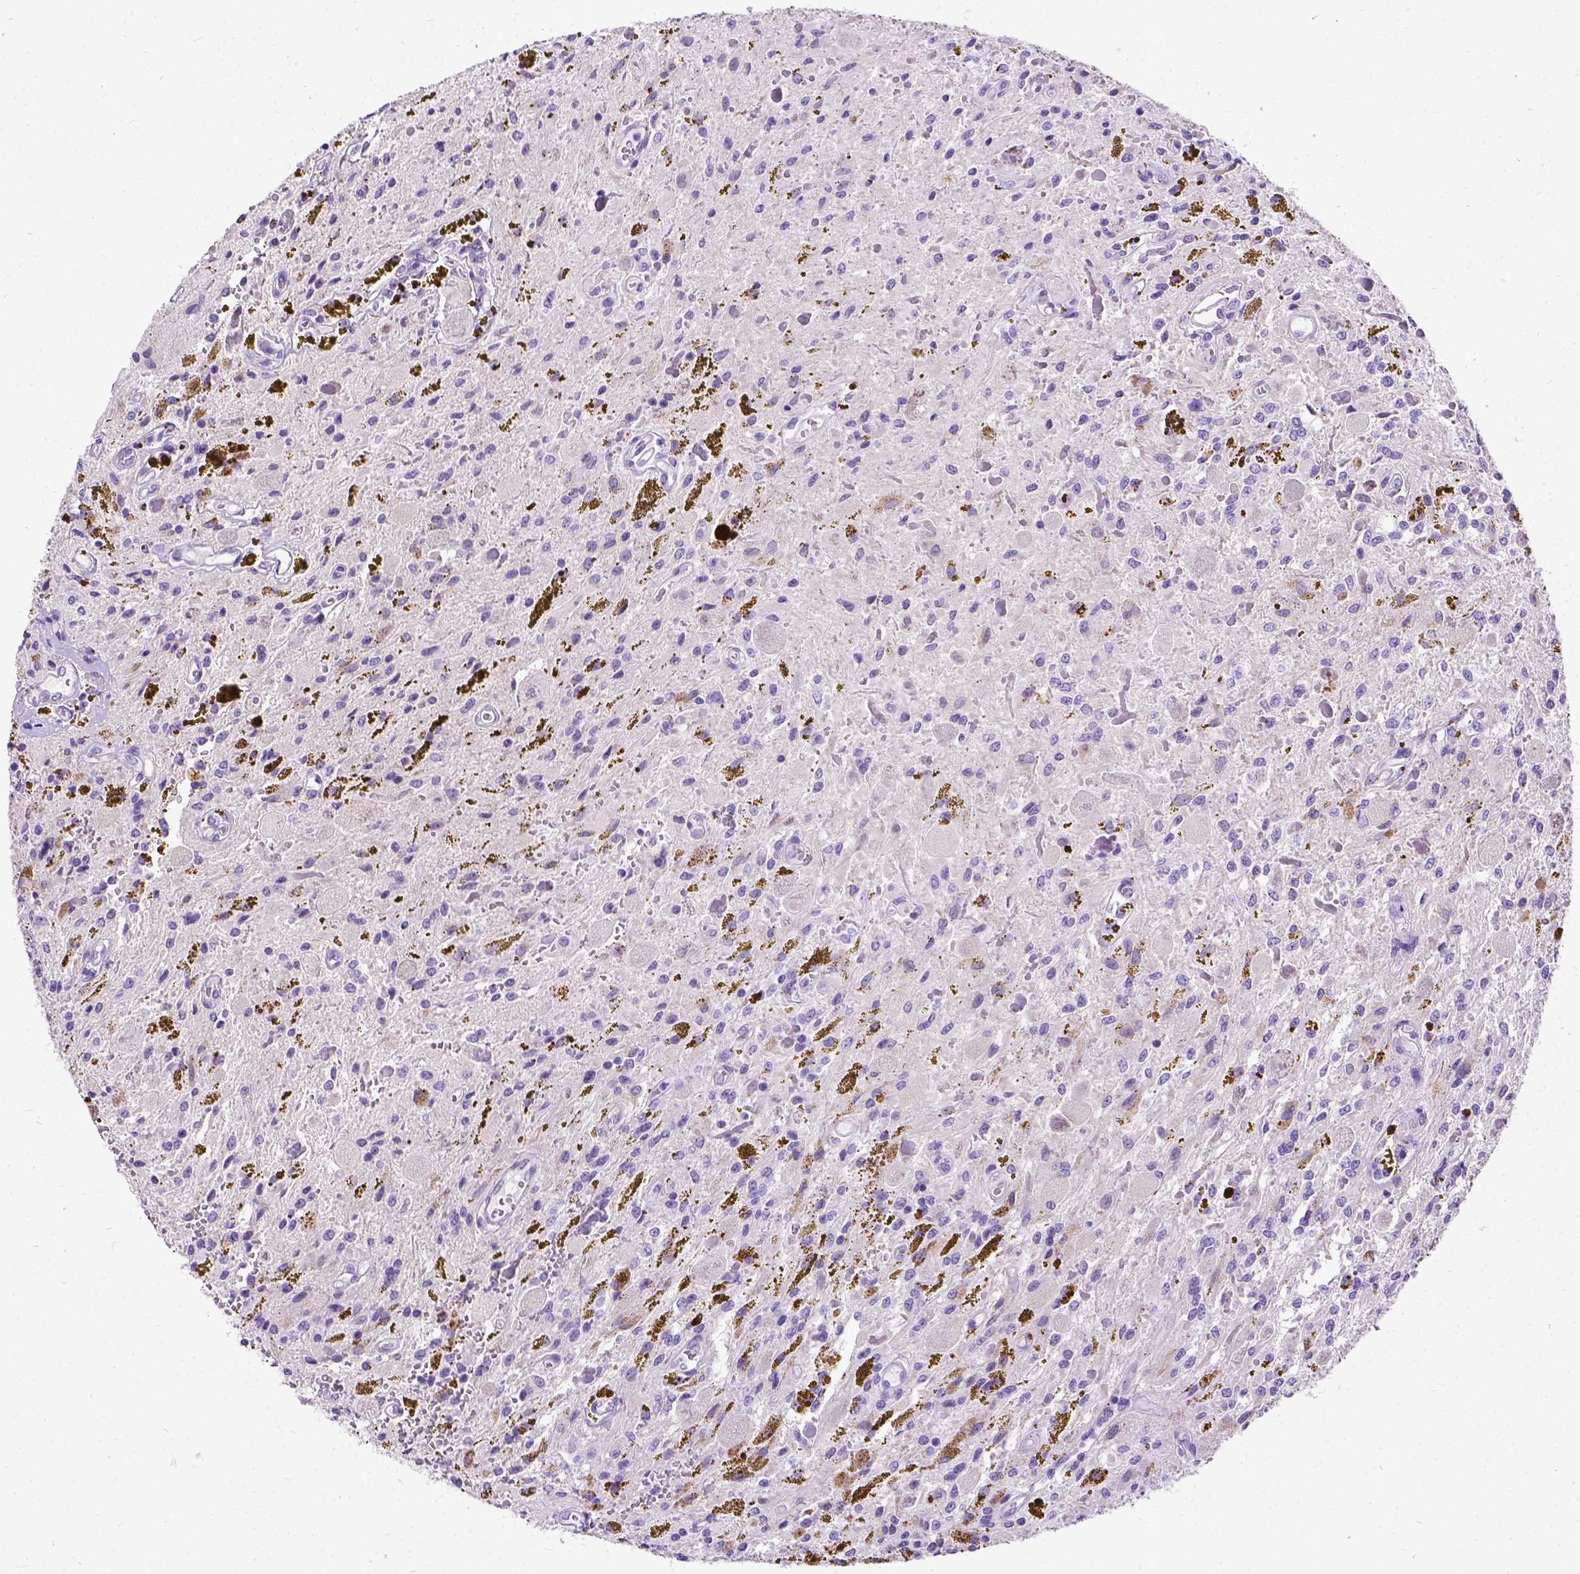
{"staining": {"intensity": "weak", "quantity": "<25%", "location": "cytoplasmic/membranous"}, "tissue": "glioma", "cell_type": "Tumor cells", "image_type": "cancer", "snomed": [{"axis": "morphology", "description": "Glioma, malignant, Low grade"}, {"axis": "topography", "description": "Cerebellum"}], "caption": "DAB (3,3'-diaminobenzidine) immunohistochemical staining of glioma shows no significant staining in tumor cells.", "gene": "NEUROD4", "patient": {"sex": "female", "age": 14}}